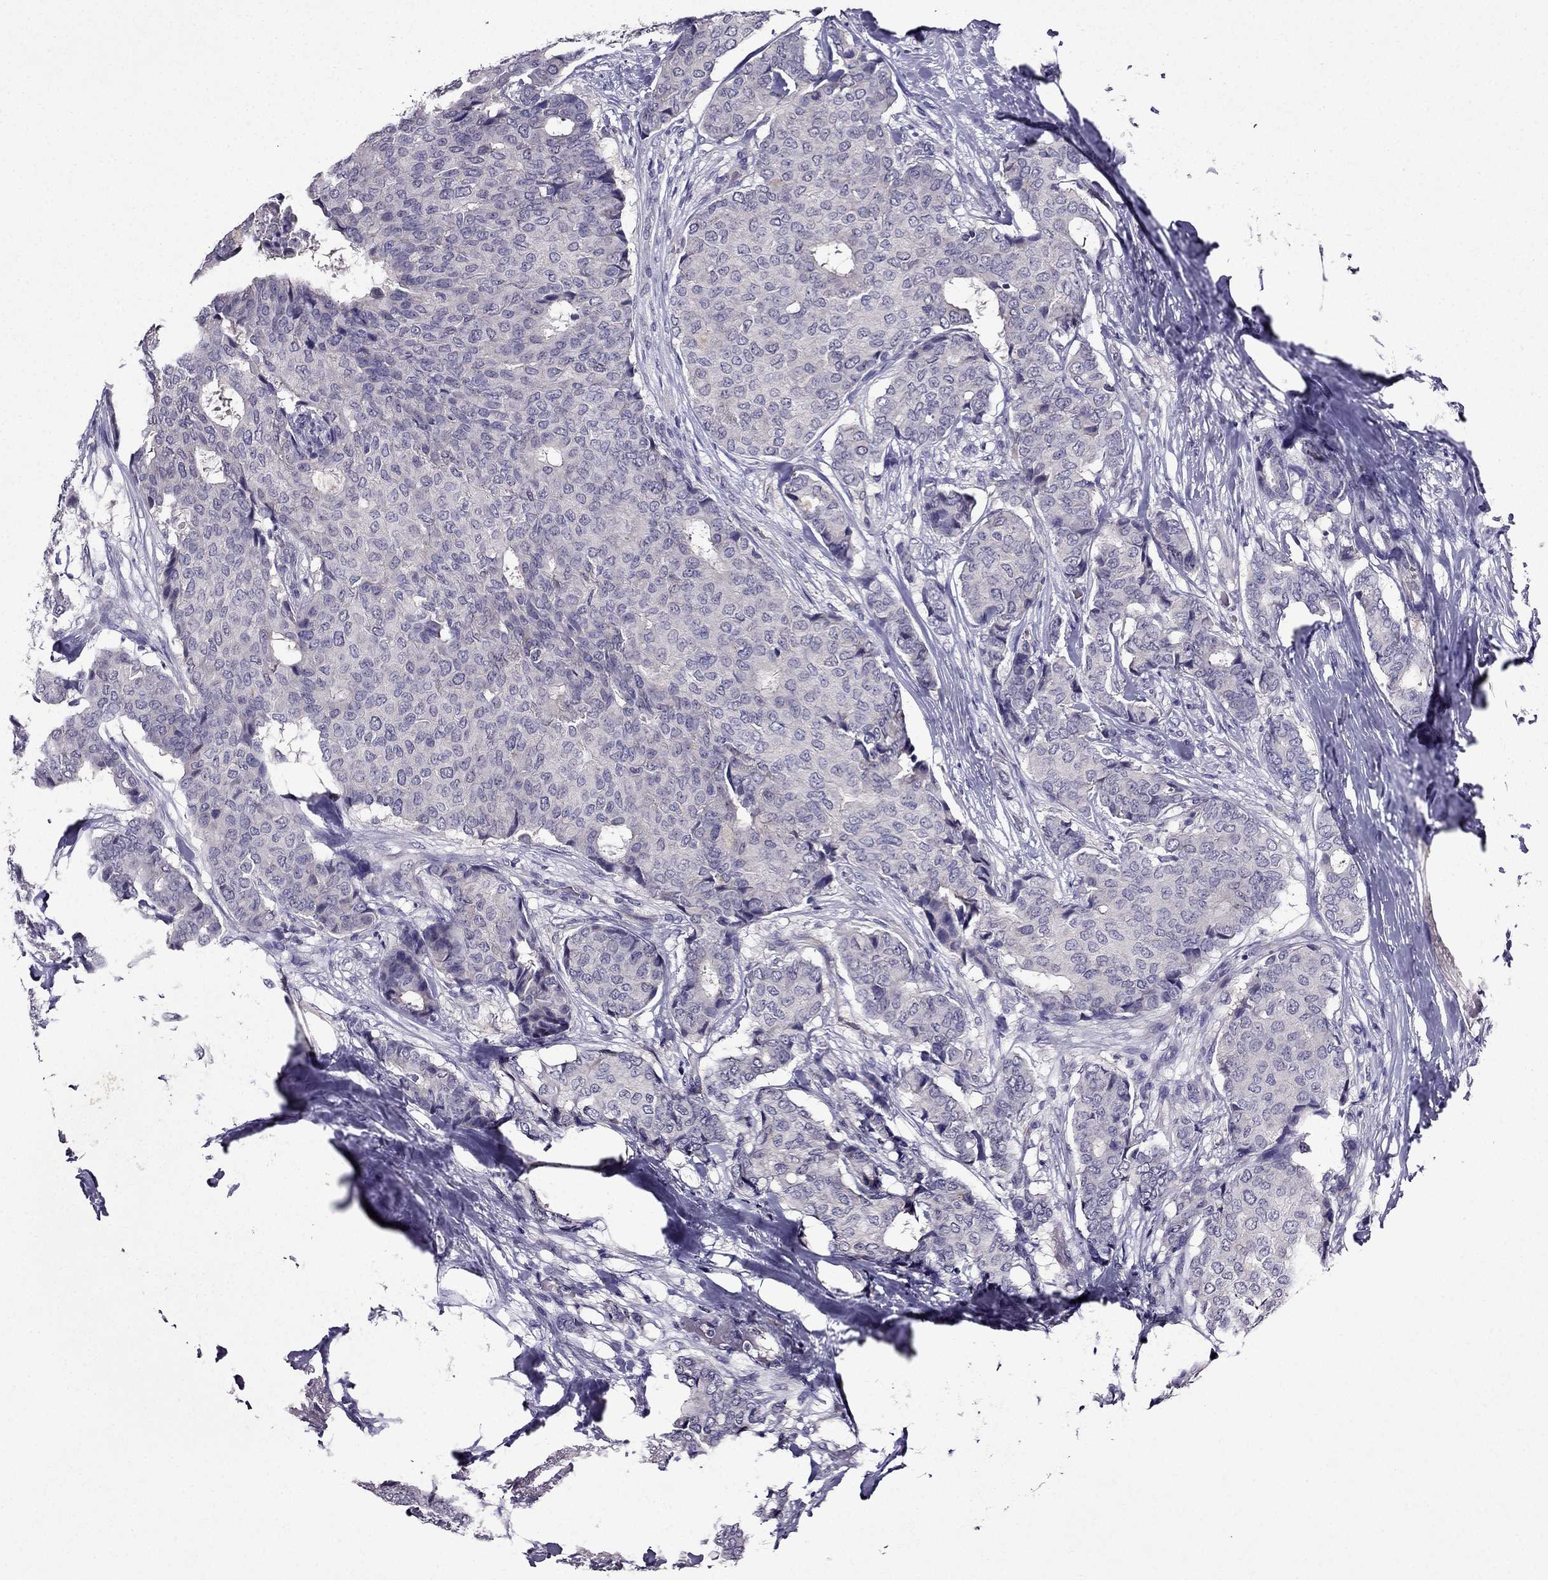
{"staining": {"intensity": "negative", "quantity": "none", "location": "none"}, "tissue": "breast cancer", "cell_type": "Tumor cells", "image_type": "cancer", "snomed": [{"axis": "morphology", "description": "Duct carcinoma"}, {"axis": "topography", "description": "Breast"}], "caption": "IHC histopathology image of neoplastic tissue: breast cancer (infiltrating ductal carcinoma) stained with DAB exhibits no significant protein staining in tumor cells.", "gene": "DUSP15", "patient": {"sex": "female", "age": 75}}